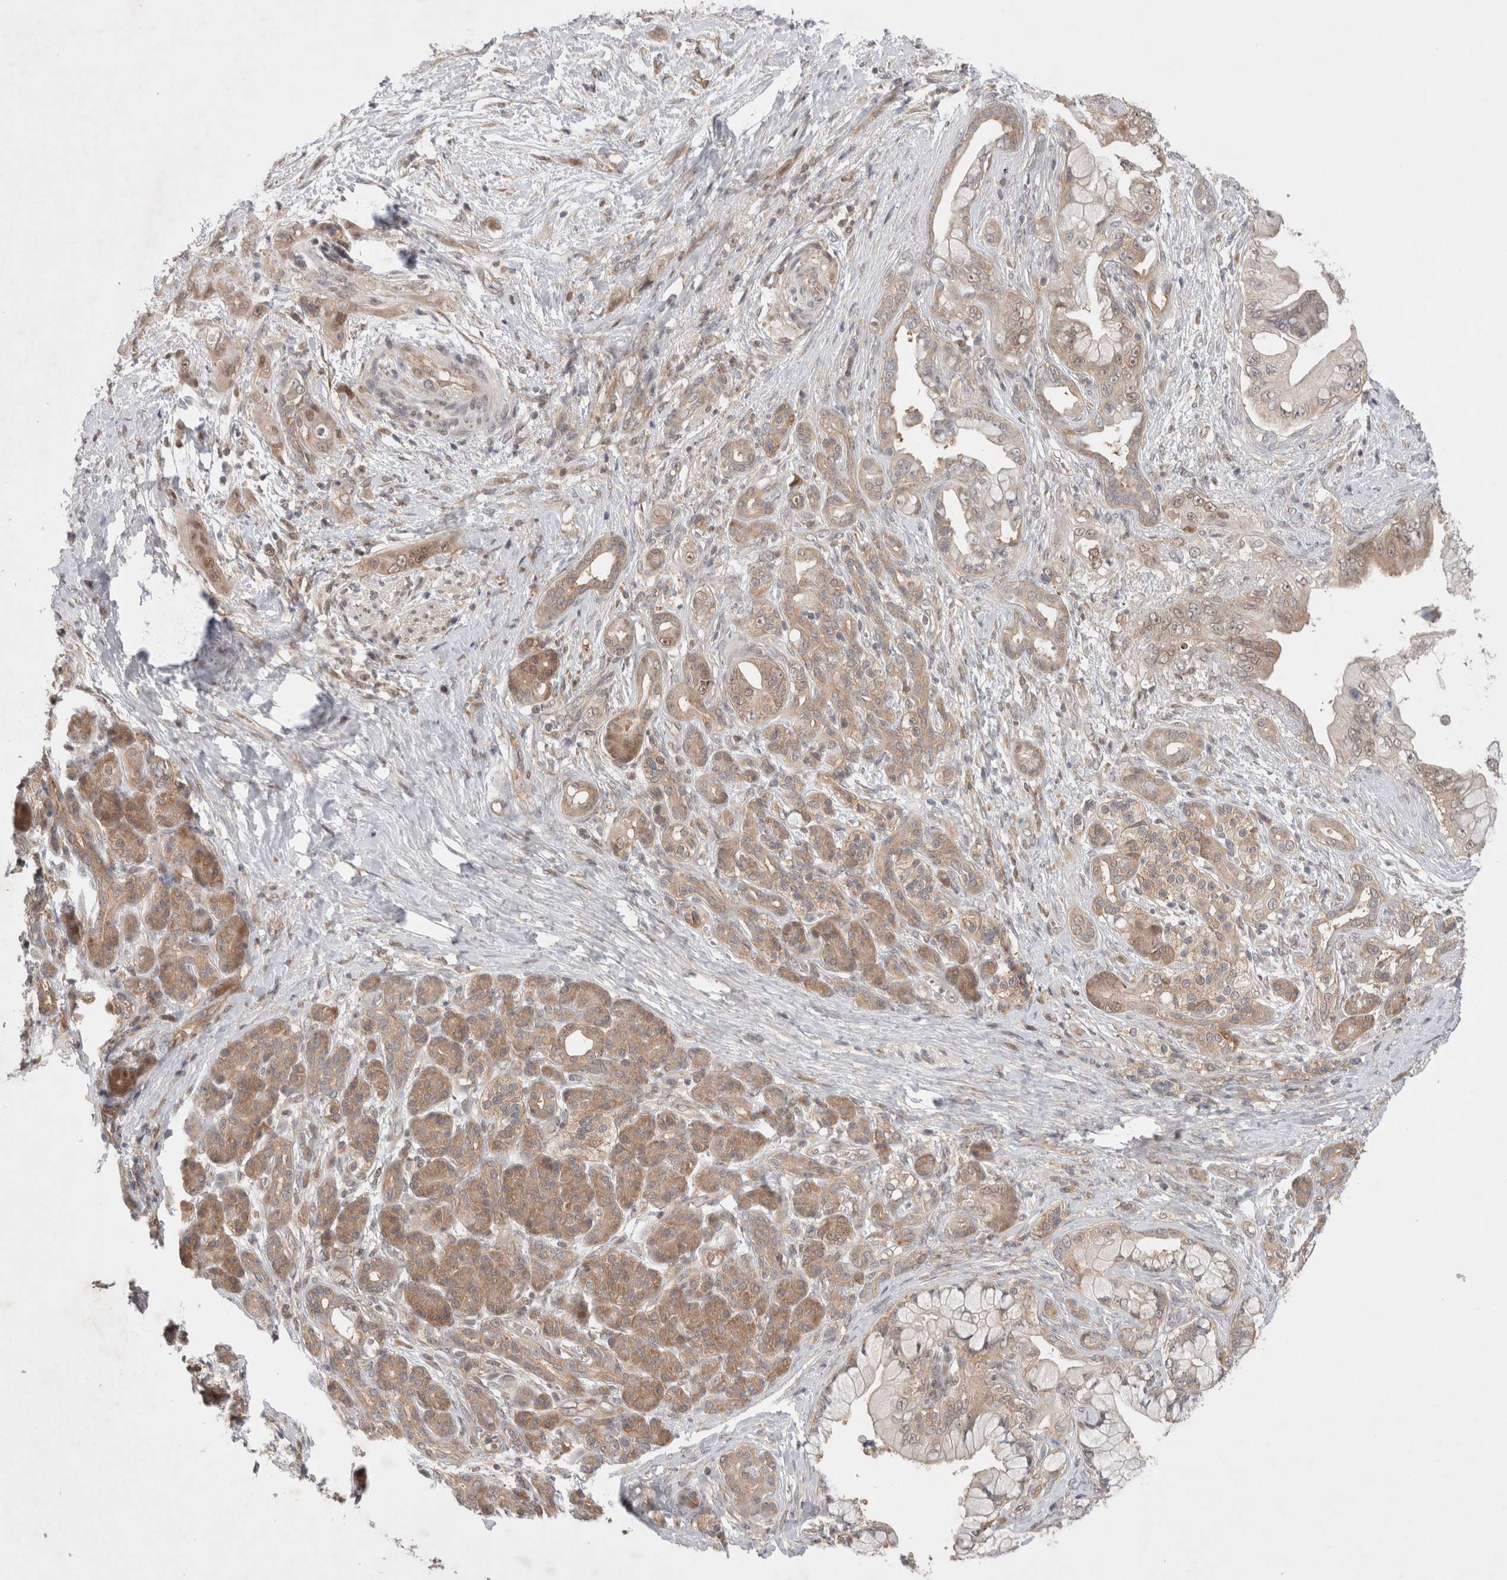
{"staining": {"intensity": "weak", "quantity": ">75%", "location": "cytoplasmic/membranous,nuclear"}, "tissue": "pancreatic cancer", "cell_type": "Tumor cells", "image_type": "cancer", "snomed": [{"axis": "morphology", "description": "Adenocarcinoma, NOS"}, {"axis": "topography", "description": "Pancreas"}], "caption": "A brown stain shows weak cytoplasmic/membranous and nuclear positivity of a protein in pancreatic adenocarcinoma tumor cells. Nuclei are stained in blue.", "gene": "EIF3E", "patient": {"sex": "male", "age": 59}}